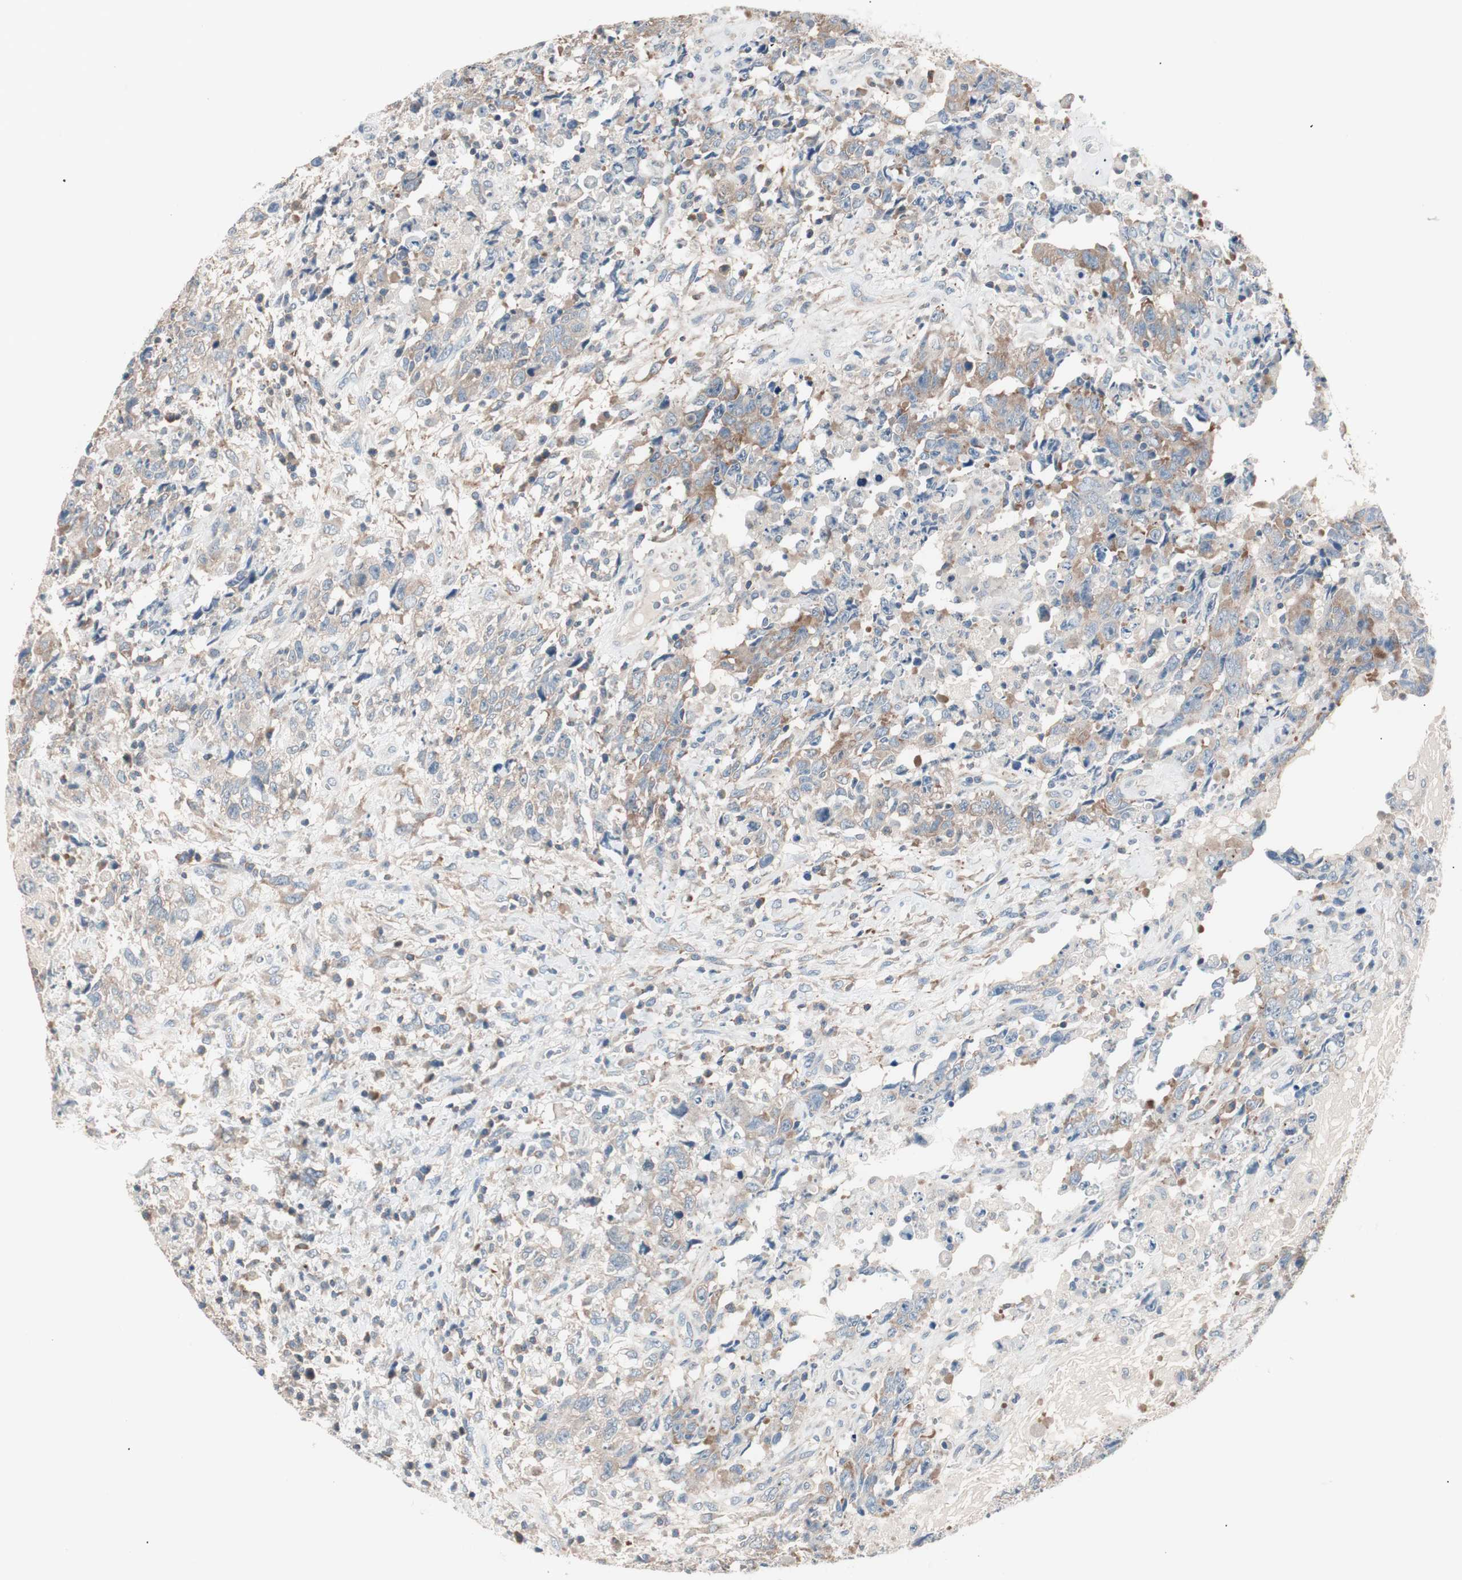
{"staining": {"intensity": "weak", "quantity": "25%-75%", "location": "cytoplasmic/membranous"}, "tissue": "testis cancer", "cell_type": "Tumor cells", "image_type": "cancer", "snomed": [{"axis": "morphology", "description": "Carcinoma, Embryonal, NOS"}, {"axis": "topography", "description": "Testis"}], "caption": "Protein staining demonstrates weak cytoplasmic/membranous positivity in about 25%-75% of tumor cells in testis cancer (embryonal carcinoma). (brown staining indicates protein expression, while blue staining denotes nuclei).", "gene": "RAD54B", "patient": {"sex": "male", "age": 26}}